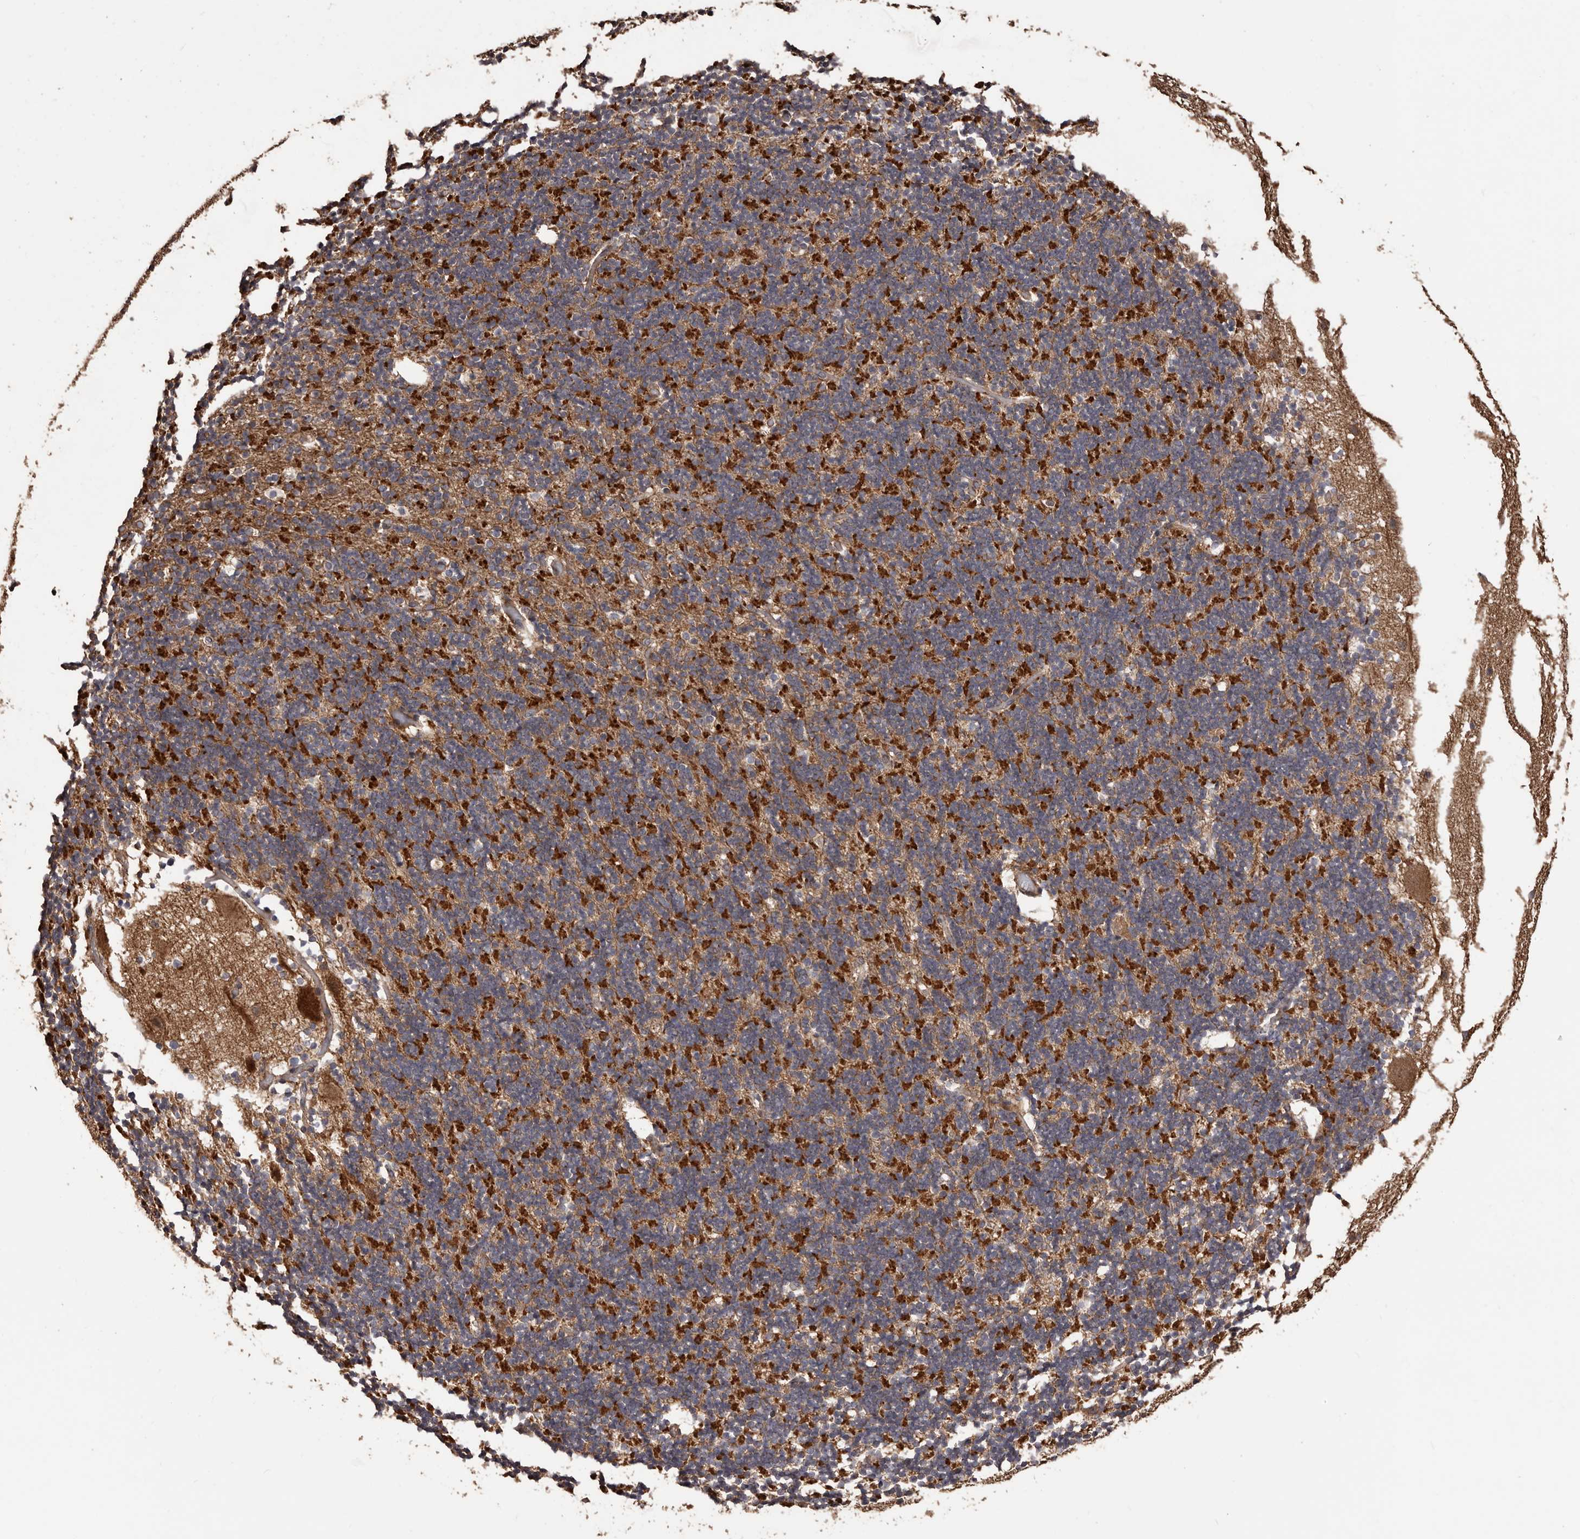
{"staining": {"intensity": "moderate", "quantity": "25%-75%", "location": "cytoplasmic/membranous"}, "tissue": "cerebellum", "cell_type": "Cells in granular layer", "image_type": "normal", "snomed": [{"axis": "morphology", "description": "Normal tissue, NOS"}, {"axis": "topography", "description": "Cerebellum"}], "caption": "Immunohistochemical staining of unremarkable cerebellum displays medium levels of moderate cytoplasmic/membranous expression in approximately 25%-75% of cells in granular layer. Ihc stains the protein of interest in brown and the nuclei are stained blue.", "gene": "ZCCHC7", "patient": {"sex": "male", "age": 57}}